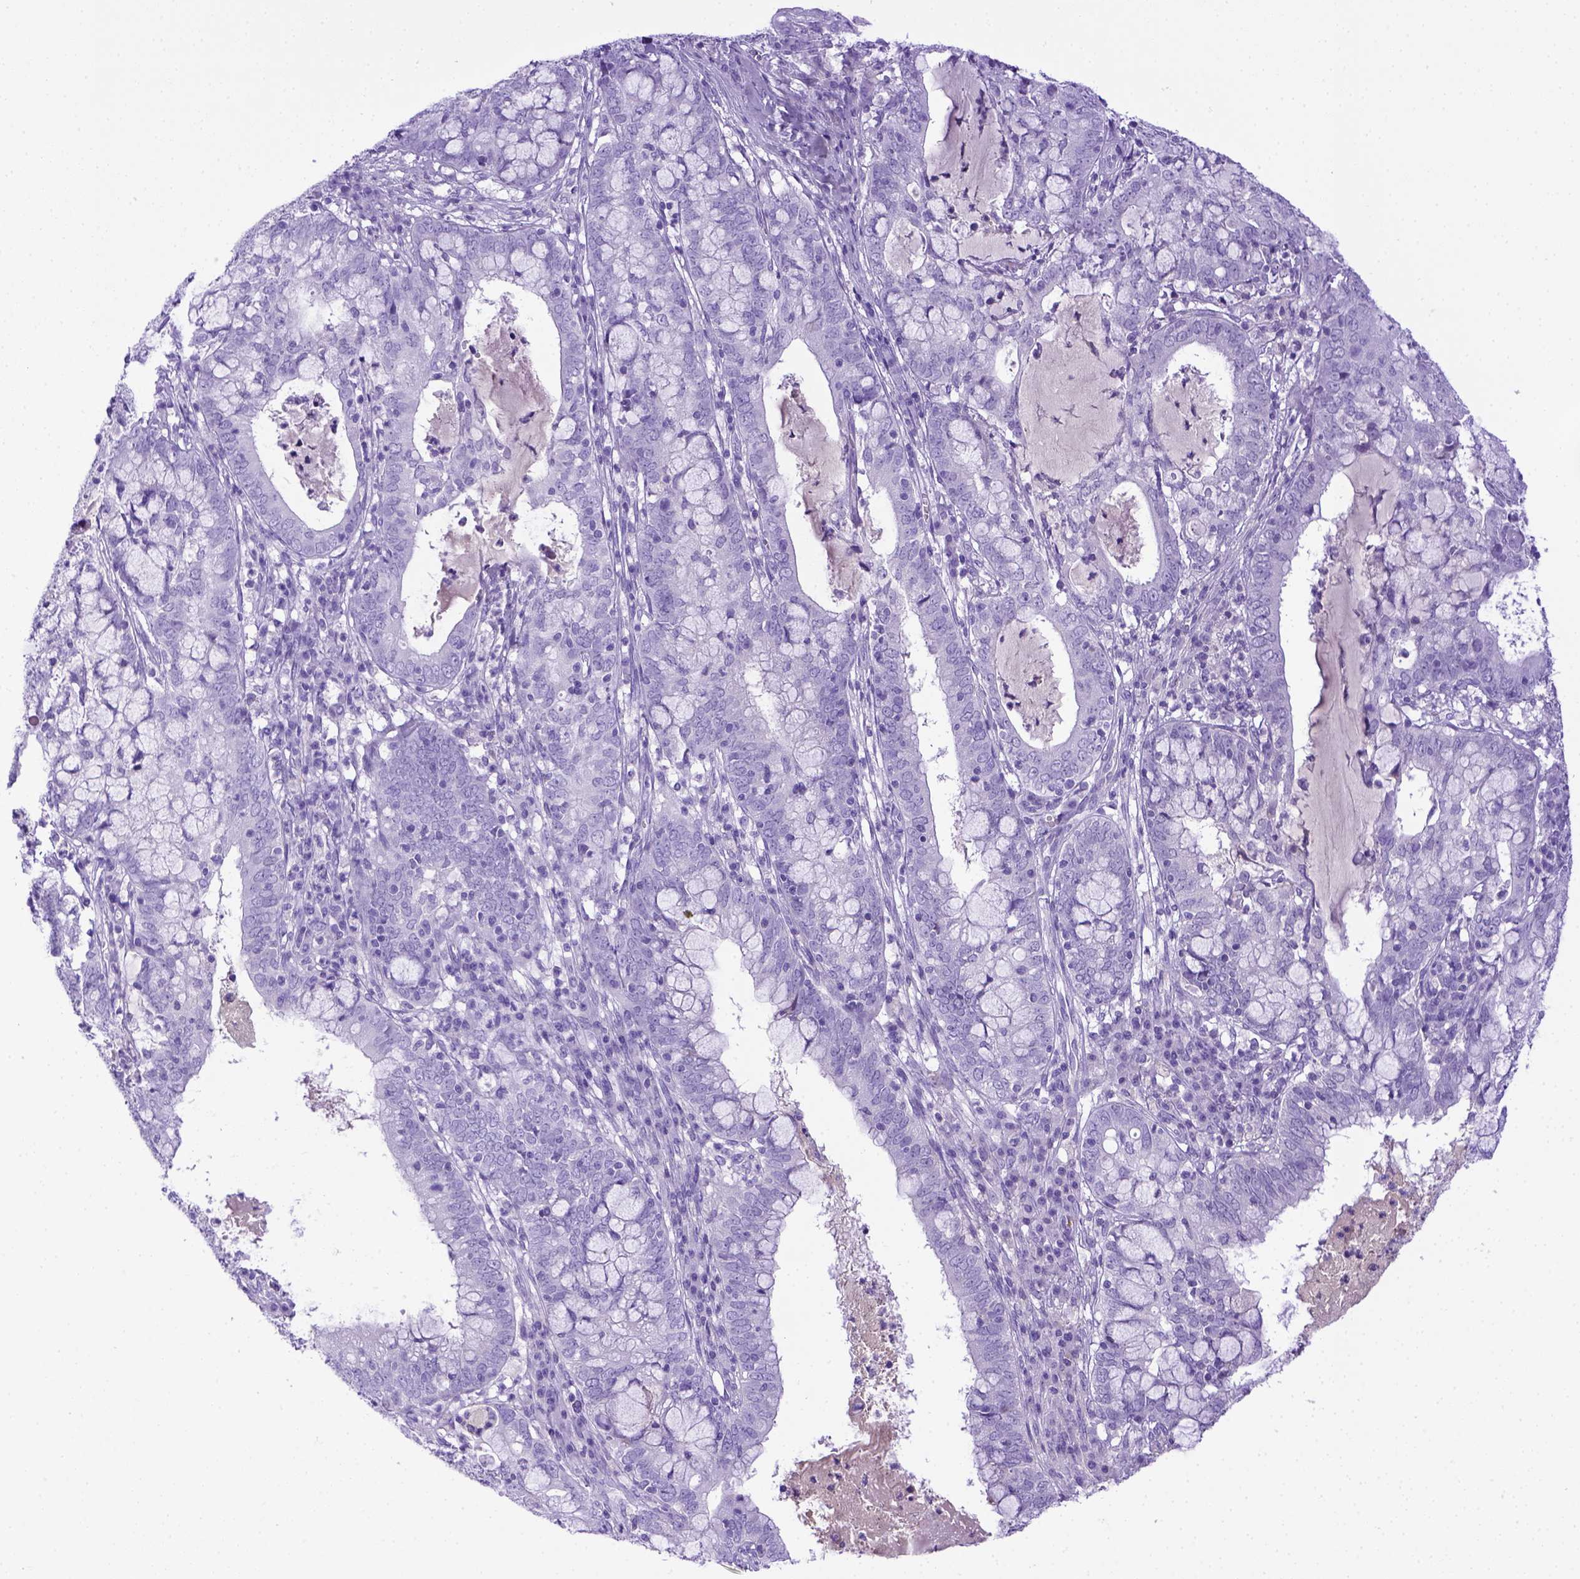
{"staining": {"intensity": "negative", "quantity": "none", "location": "none"}, "tissue": "cervical cancer", "cell_type": "Tumor cells", "image_type": "cancer", "snomed": [{"axis": "morphology", "description": "Adenocarcinoma, NOS"}, {"axis": "topography", "description": "Cervix"}], "caption": "Tumor cells show no significant protein staining in cervical cancer. (Stains: DAB immunohistochemistry (IHC) with hematoxylin counter stain, Microscopy: brightfield microscopy at high magnification).", "gene": "ITIH4", "patient": {"sex": "female", "age": 40}}